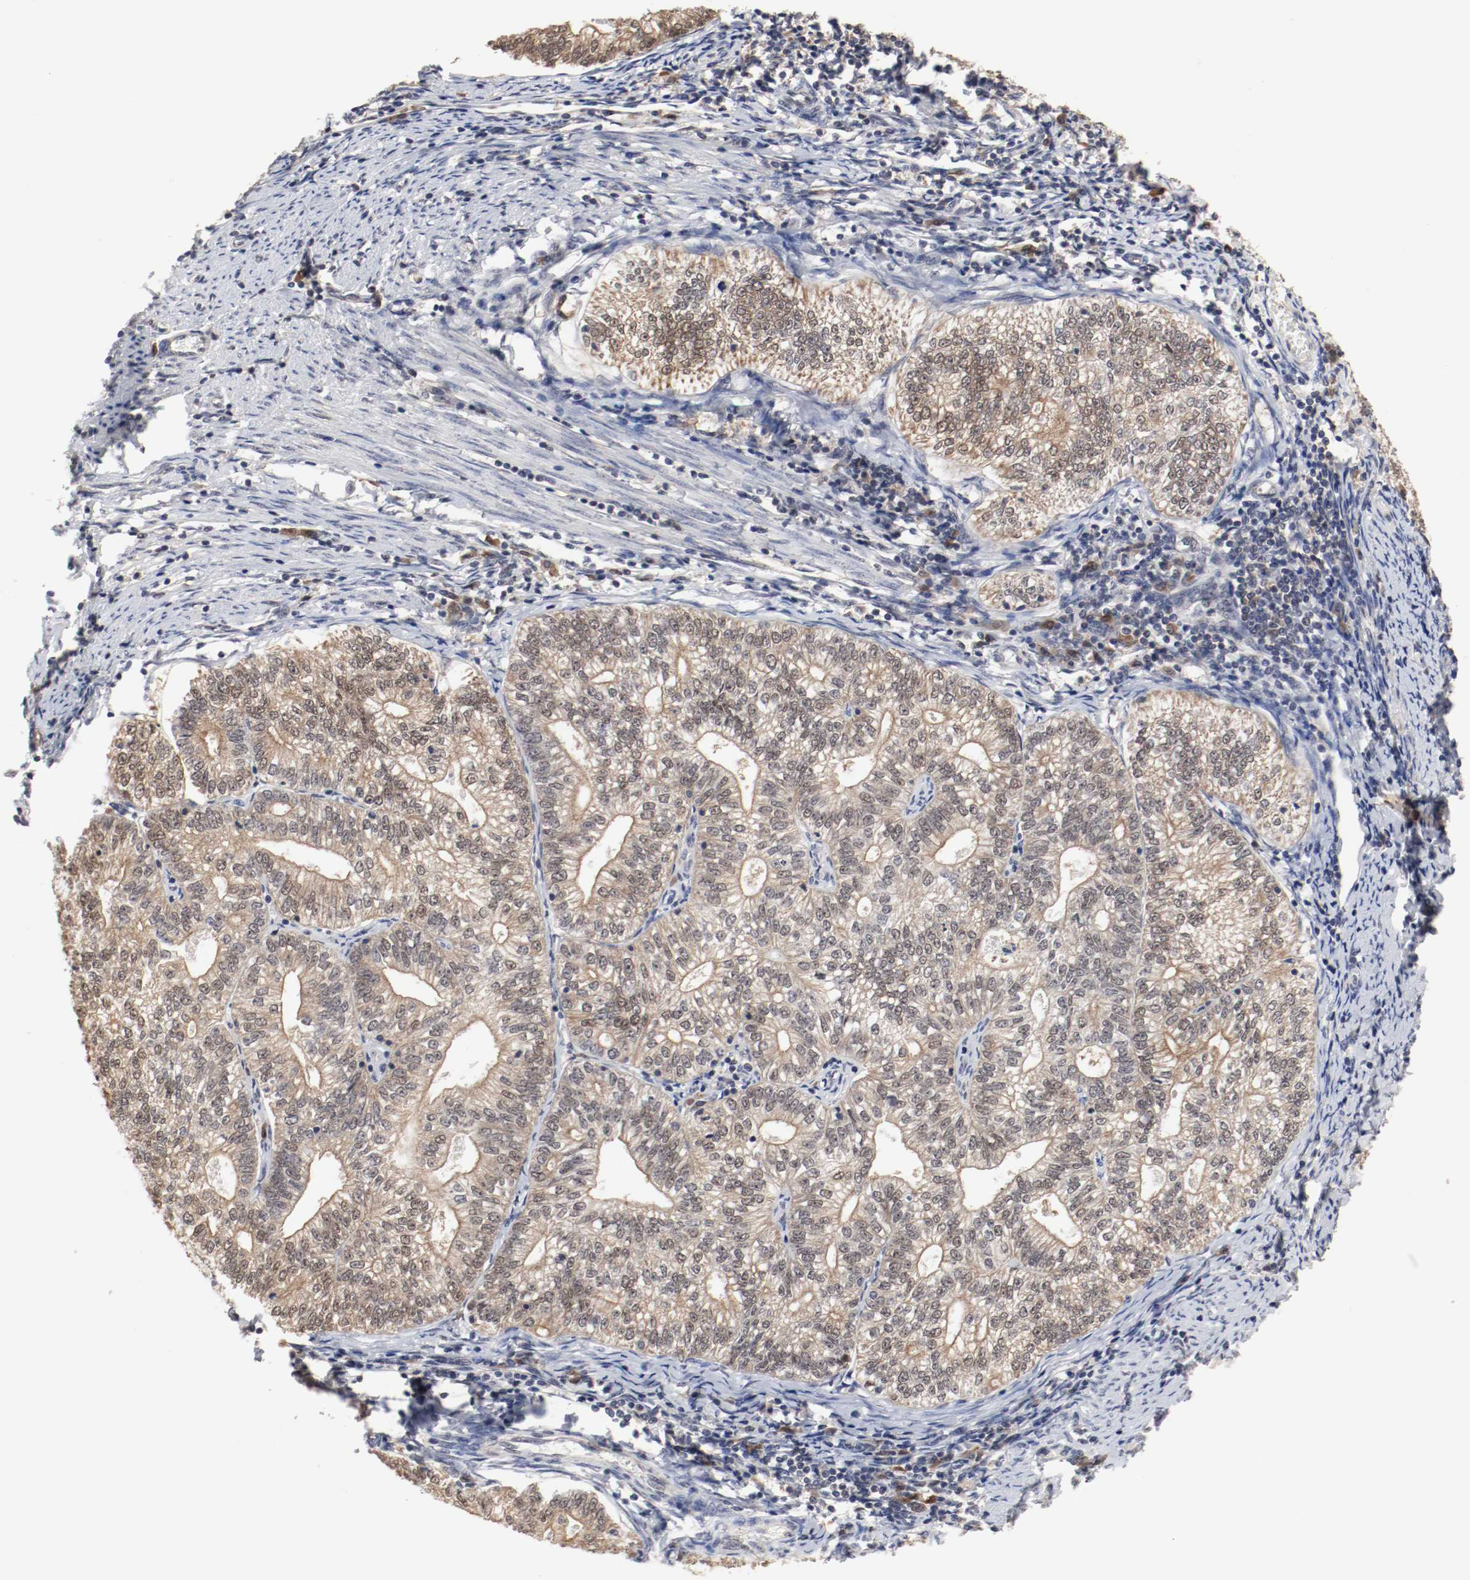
{"staining": {"intensity": "weak", "quantity": ">75%", "location": "cytoplasmic/membranous,nuclear"}, "tissue": "endometrial cancer", "cell_type": "Tumor cells", "image_type": "cancer", "snomed": [{"axis": "morphology", "description": "Adenocarcinoma, NOS"}, {"axis": "topography", "description": "Endometrium"}], "caption": "Endometrial cancer stained with immunohistochemistry exhibits weak cytoplasmic/membranous and nuclear staining in approximately >75% of tumor cells.", "gene": "AFG3L2", "patient": {"sex": "female", "age": 69}}